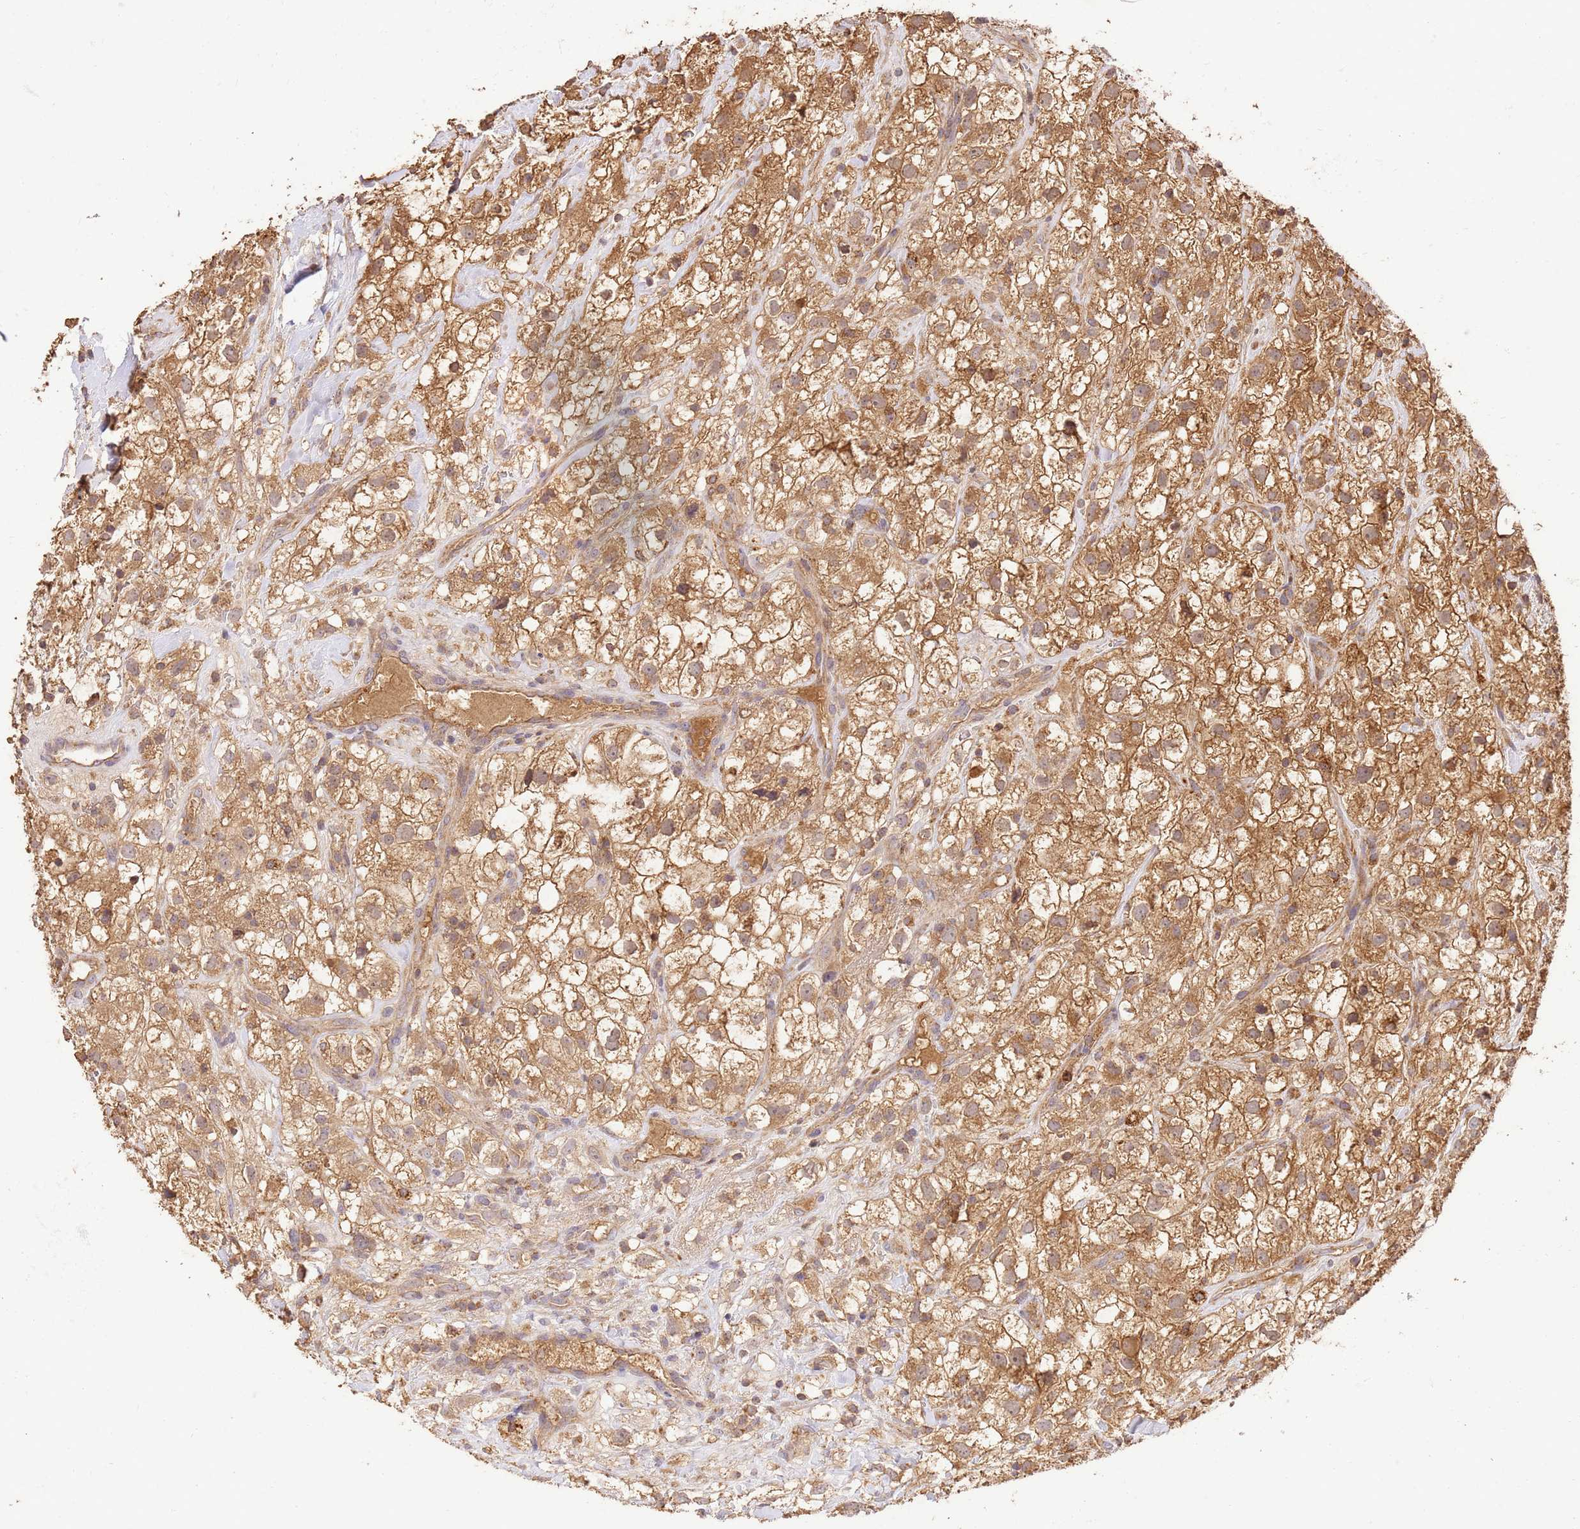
{"staining": {"intensity": "moderate", "quantity": ">75%", "location": "cytoplasmic/membranous"}, "tissue": "renal cancer", "cell_type": "Tumor cells", "image_type": "cancer", "snomed": [{"axis": "morphology", "description": "Adenocarcinoma, NOS"}, {"axis": "topography", "description": "Kidney"}], "caption": "Renal cancer (adenocarcinoma) stained with DAB immunohistochemistry (IHC) demonstrates medium levels of moderate cytoplasmic/membranous expression in approximately >75% of tumor cells. The staining is performed using DAB brown chromogen to label protein expression. The nuclei are counter-stained blue using hematoxylin.", "gene": "LRRC28", "patient": {"sex": "male", "age": 59}}